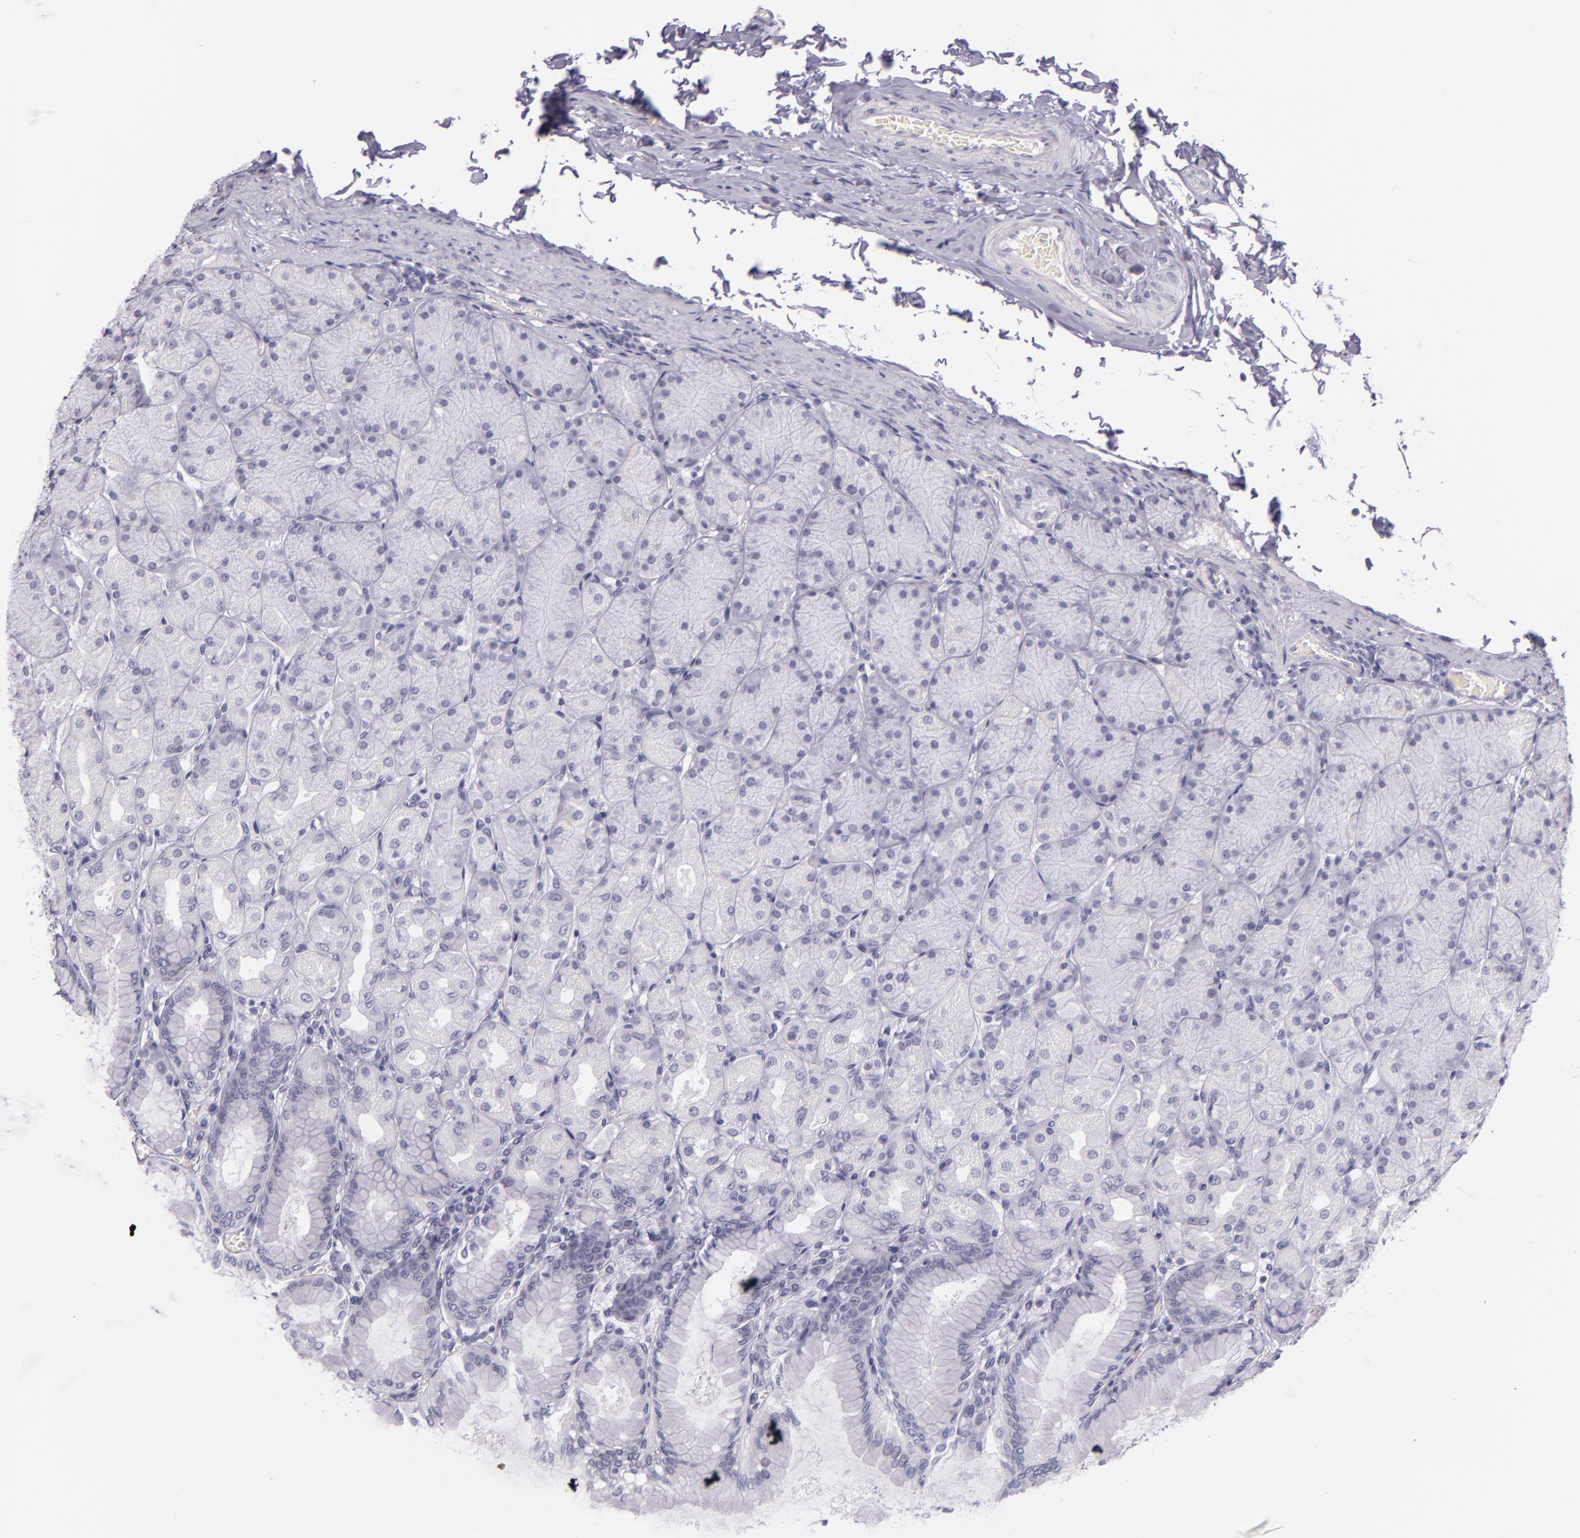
{"staining": {"intensity": "weak", "quantity": "<25%", "location": "cytoplasmic/membranous"}, "tissue": "stomach", "cell_type": "Glandular cells", "image_type": "normal", "snomed": [{"axis": "morphology", "description": "Normal tissue, NOS"}, {"axis": "topography", "description": "Stomach, upper"}], "caption": "Photomicrograph shows no protein expression in glandular cells of unremarkable stomach. (DAB immunohistochemistry, high magnification).", "gene": "HSP90AA1", "patient": {"sex": "female", "age": 56}}